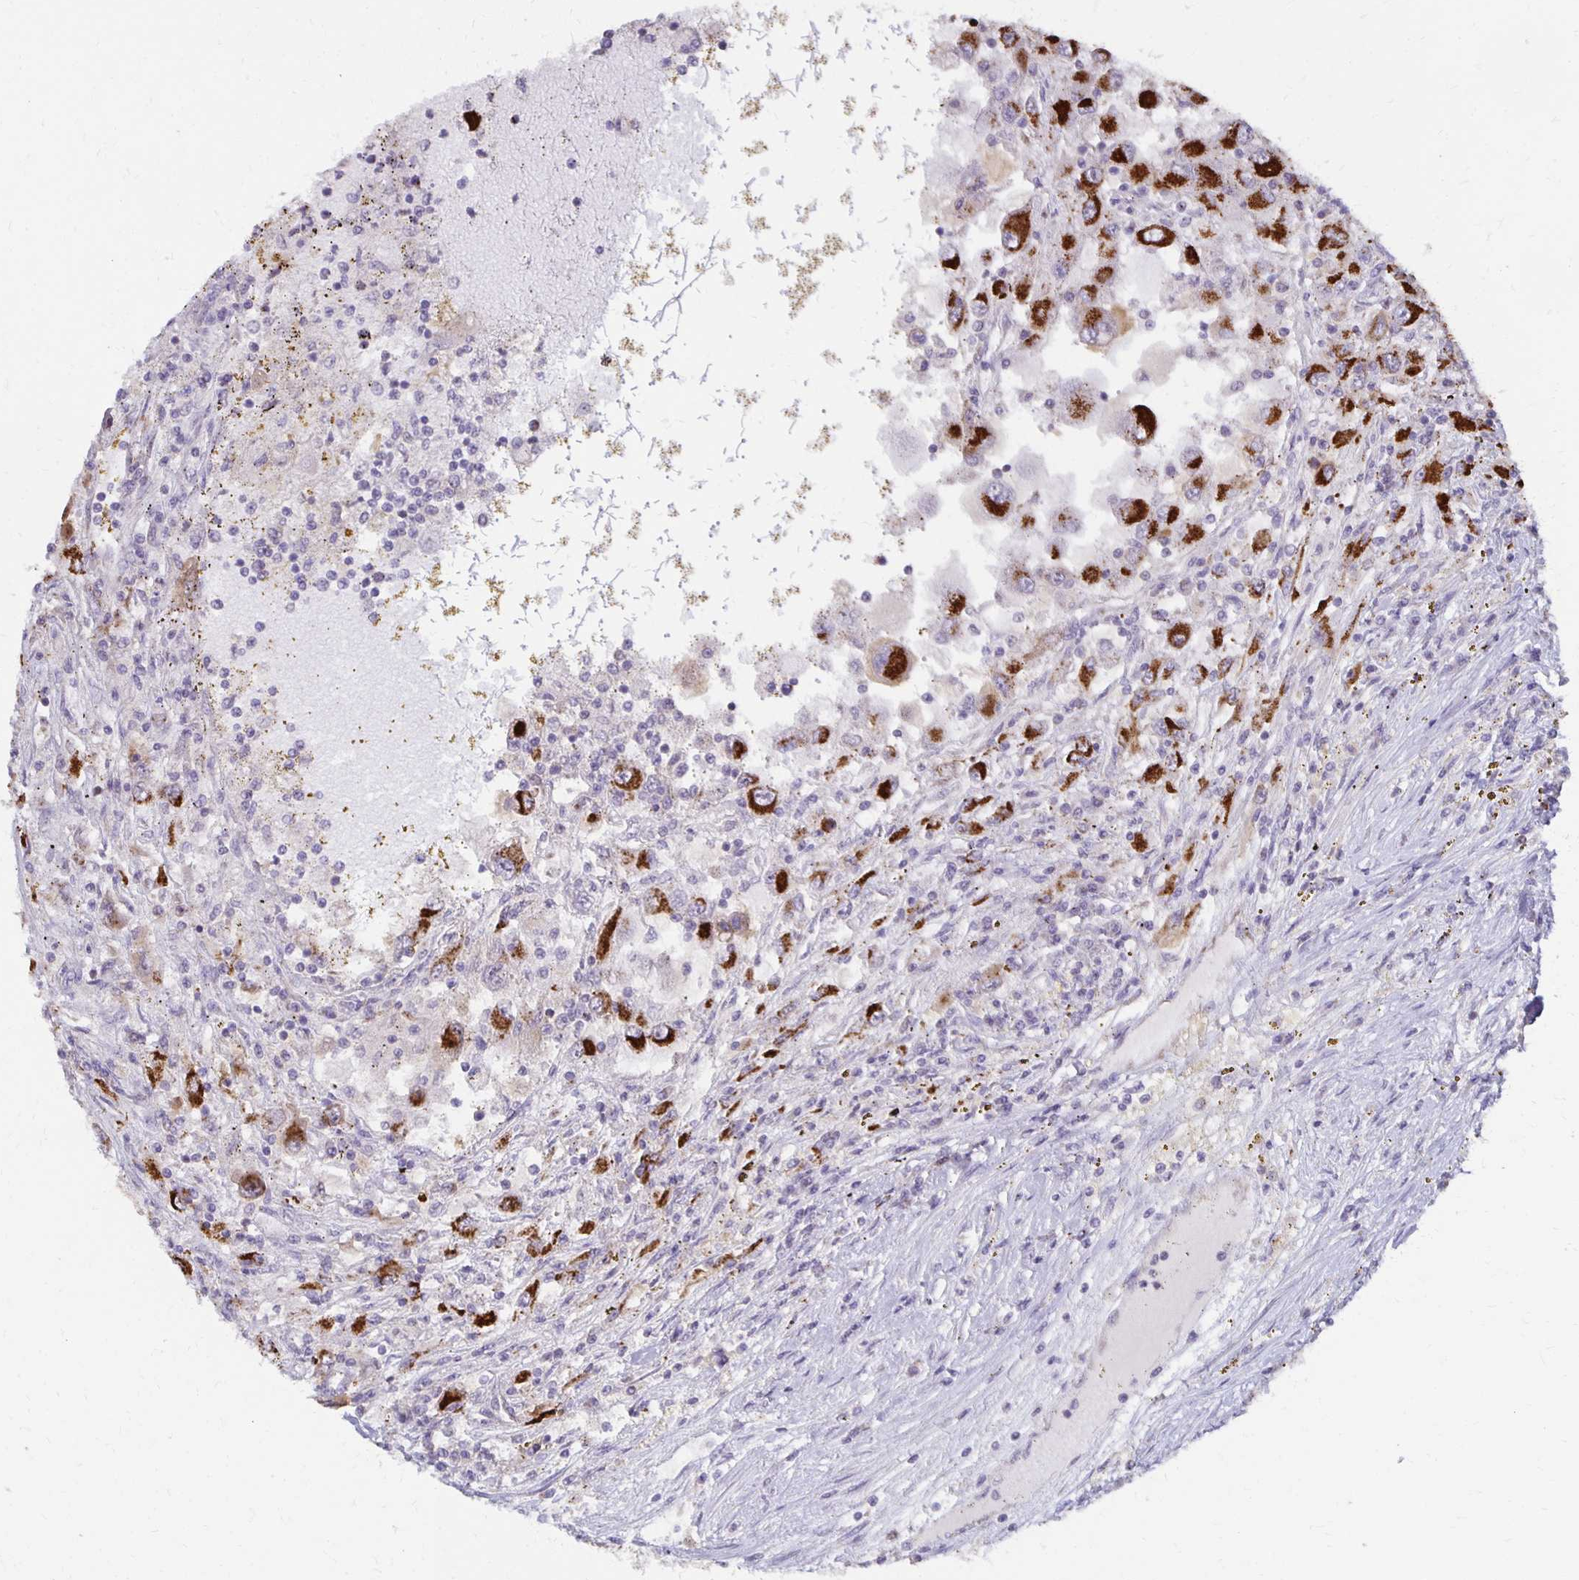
{"staining": {"intensity": "strong", "quantity": ">75%", "location": "cytoplasmic/membranous"}, "tissue": "renal cancer", "cell_type": "Tumor cells", "image_type": "cancer", "snomed": [{"axis": "morphology", "description": "Adenocarcinoma, NOS"}, {"axis": "topography", "description": "Kidney"}], "caption": "Strong cytoplasmic/membranous staining is identified in approximately >75% of tumor cells in renal cancer (adenocarcinoma). Nuclei are stained in blue.", "gene": "IER3", "patient": {"sex": "female", "age": 67}}